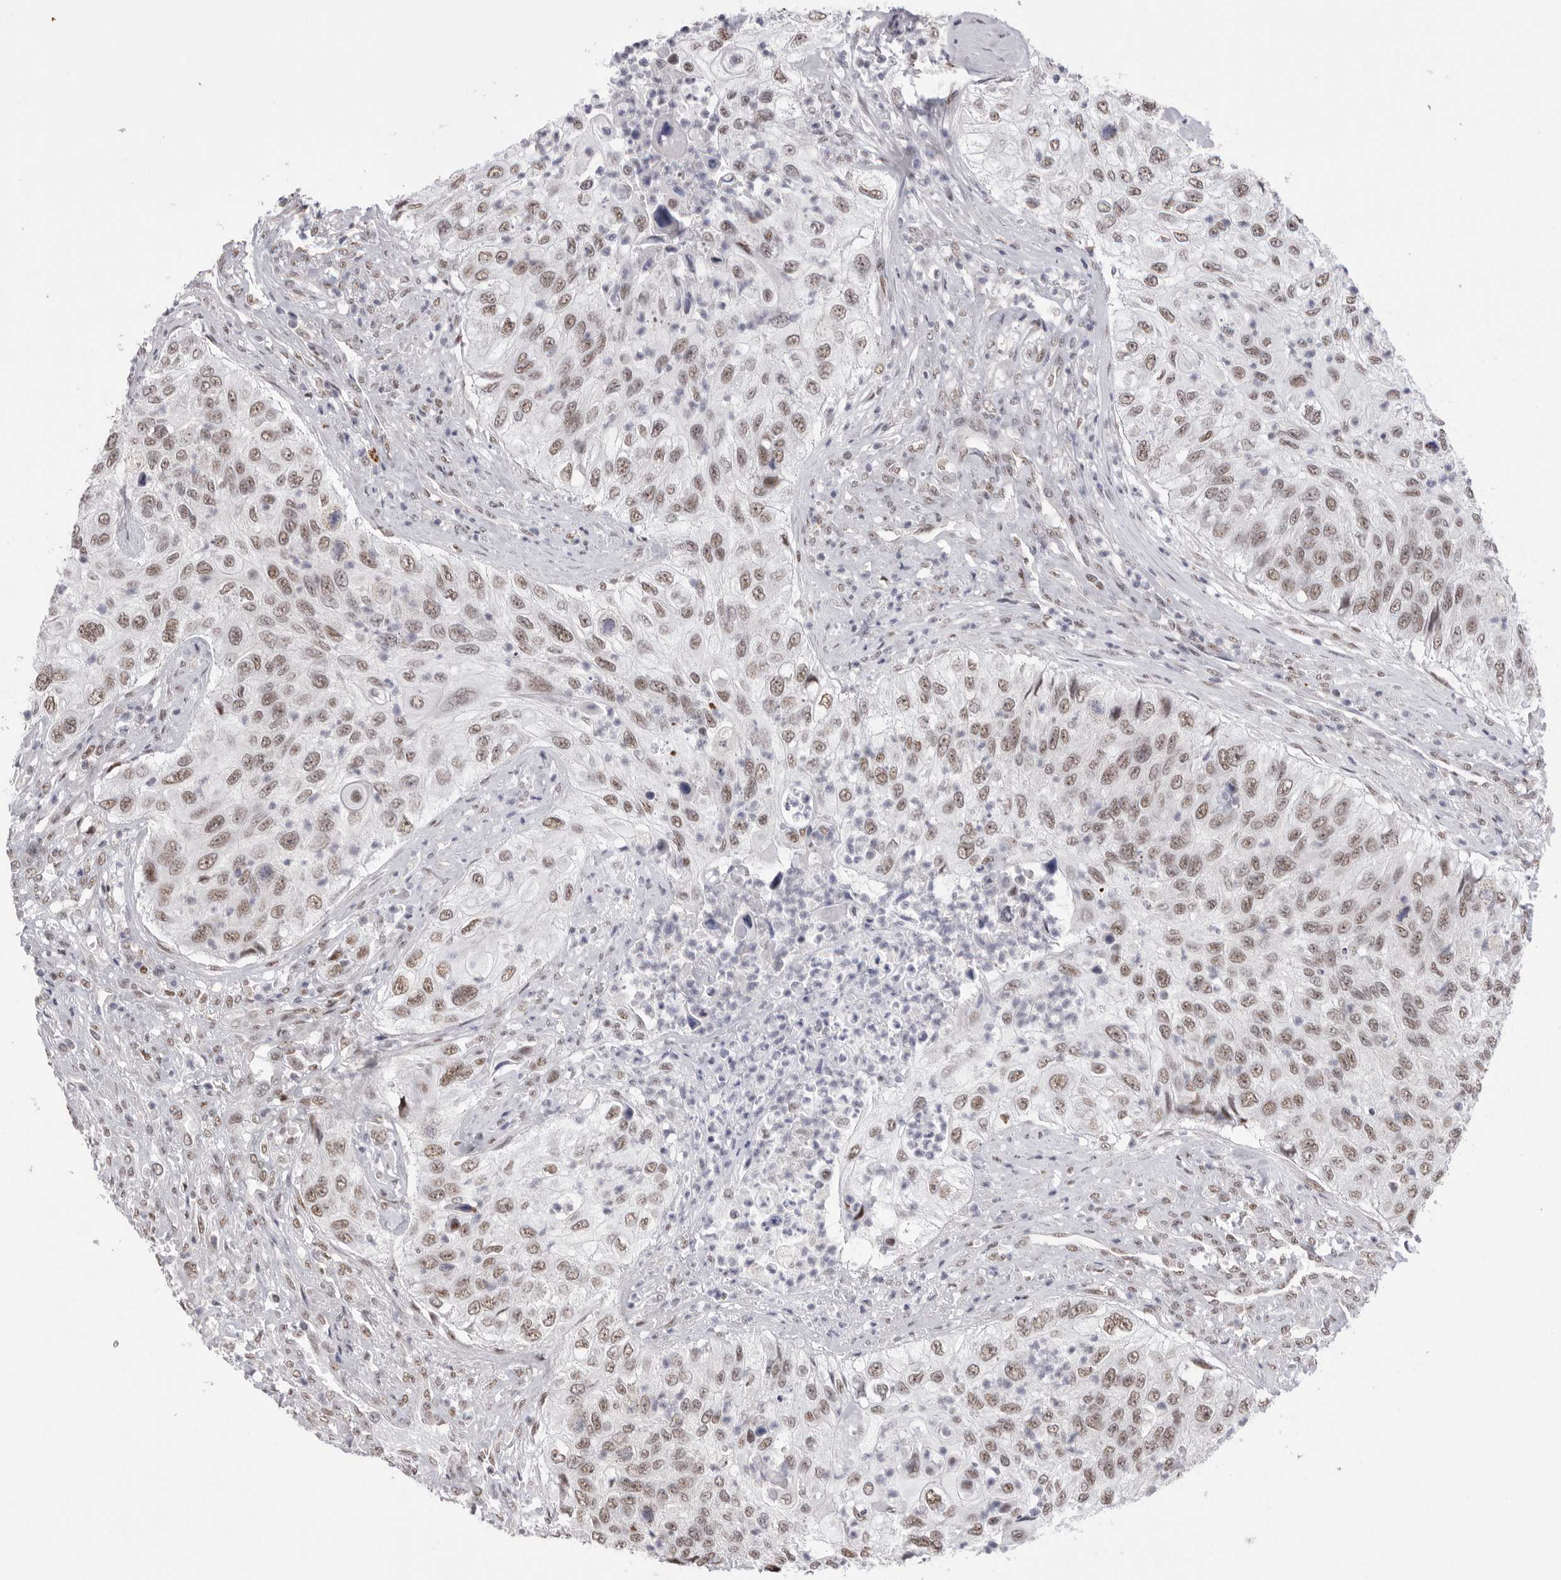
{"staining": {"intensity": "moderate", "quantity": ">75%", "location": "nuclear"}, "tissue": "urothelial cancer", "cell_type": "Tumor cells", "image_type": "cancer", "snomed": [{"axis": "morphology", "description": "Urothelial carcinoma, High grade"}, {"axis": "topography", "description": "Urinary bladder"}], "caption": "The immunohistochemical stain highlights moderate nuclear positivity in tumor cells of high-grade urothelial carcinoma tissue. (DAB IHC, brown staining for protein, blue staining for nuclei).", "gene": "BCLAF3", "patient": {"sex": "female", "age": 60}}